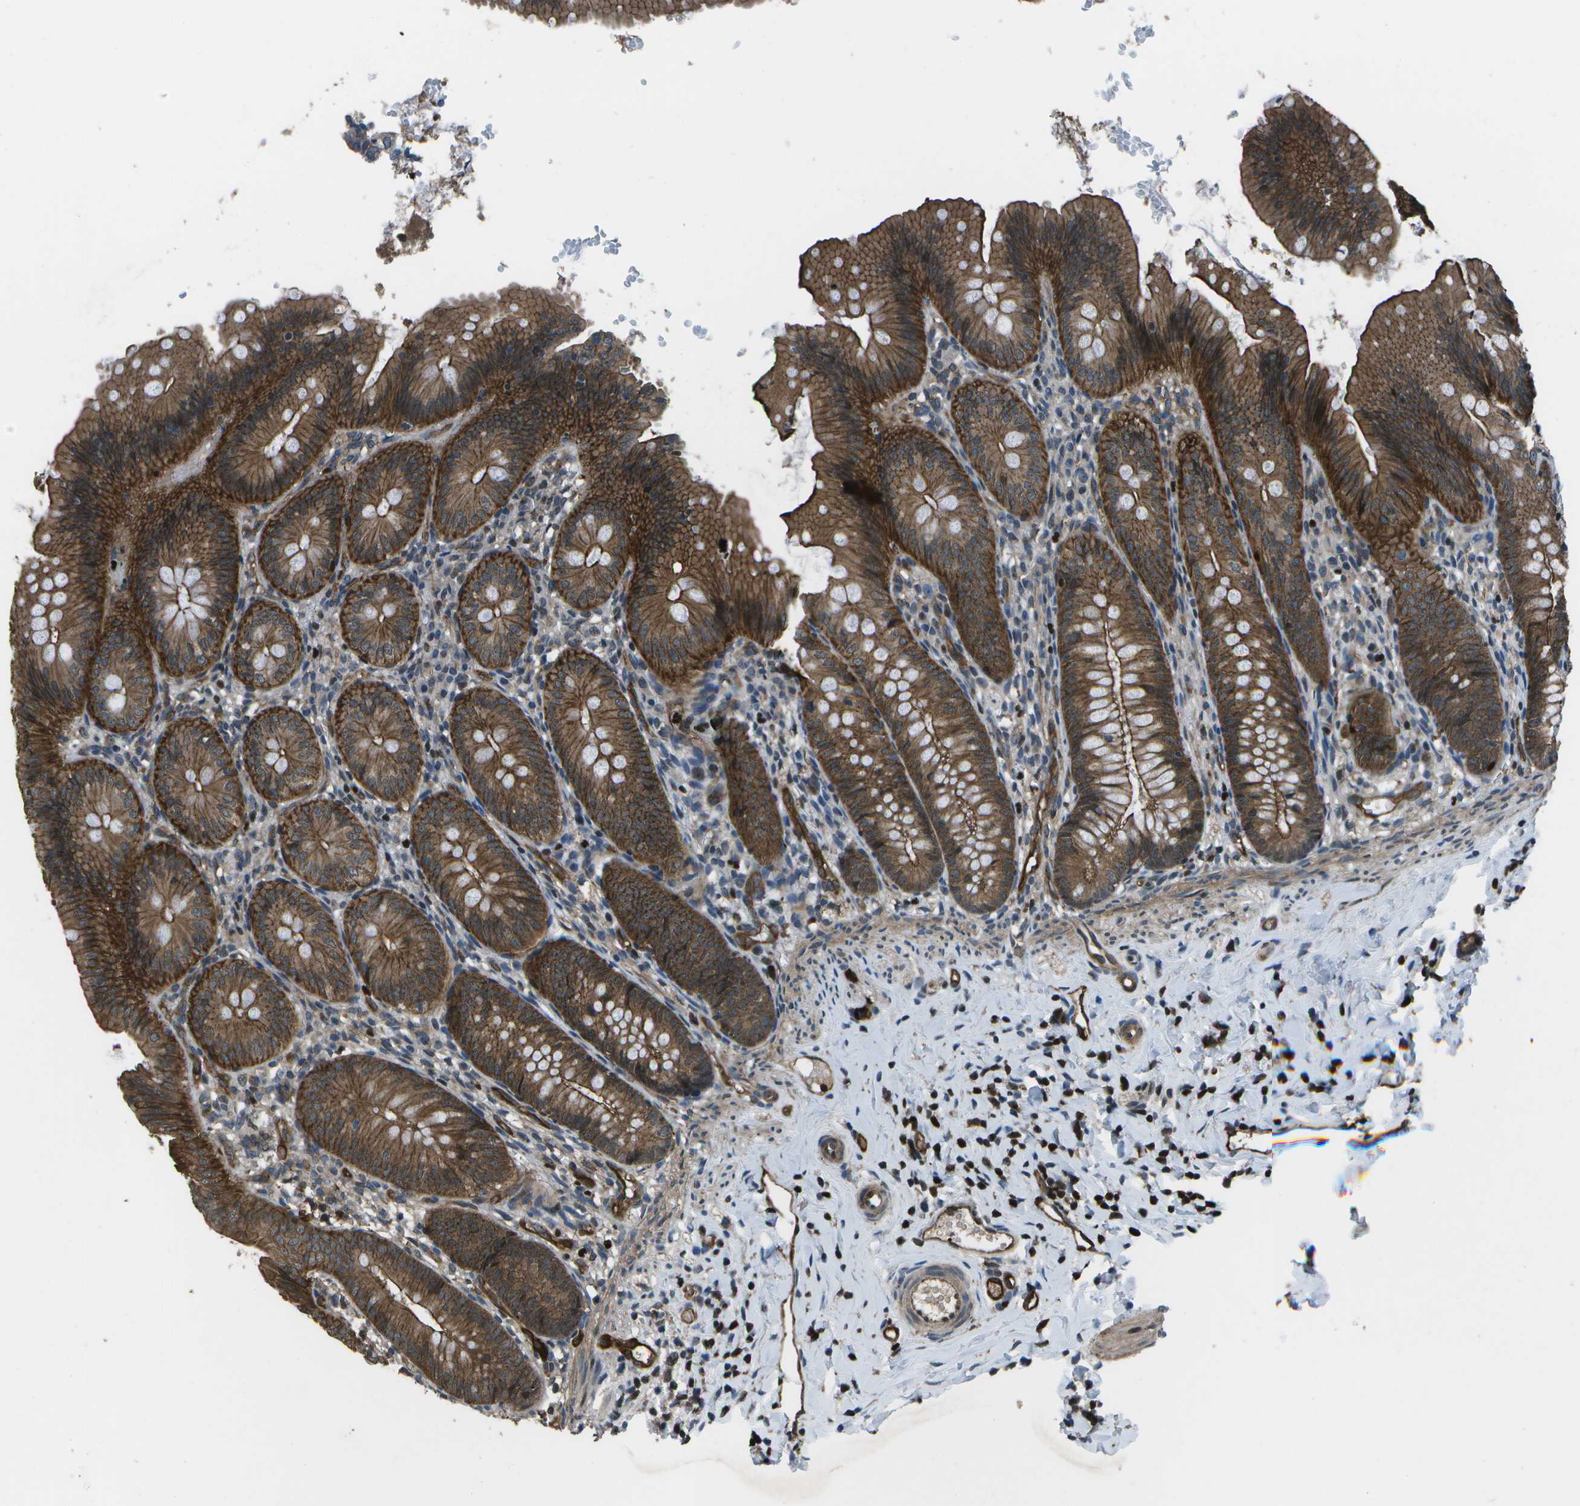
{"staining": {"intensity": "strong", "quantity": ">75%", "location": "cytoplasmic/membranous"}, "tissue": "appendix", "cell_type": "Glandular cells", "image_type": "normal", "snomed": [{"axis": "morphology", "description": "Normal tissue, NOS"}, {"axis": "topography", "description": "Appendix"}], "caption": "Human appendix stained with a brown dye demonstrates strong cytoplasmic/membranous positive staining in about >75% of glandular cells.", "gene": "PDLIM1", "patient": {"sex": "male", "age": 1}}